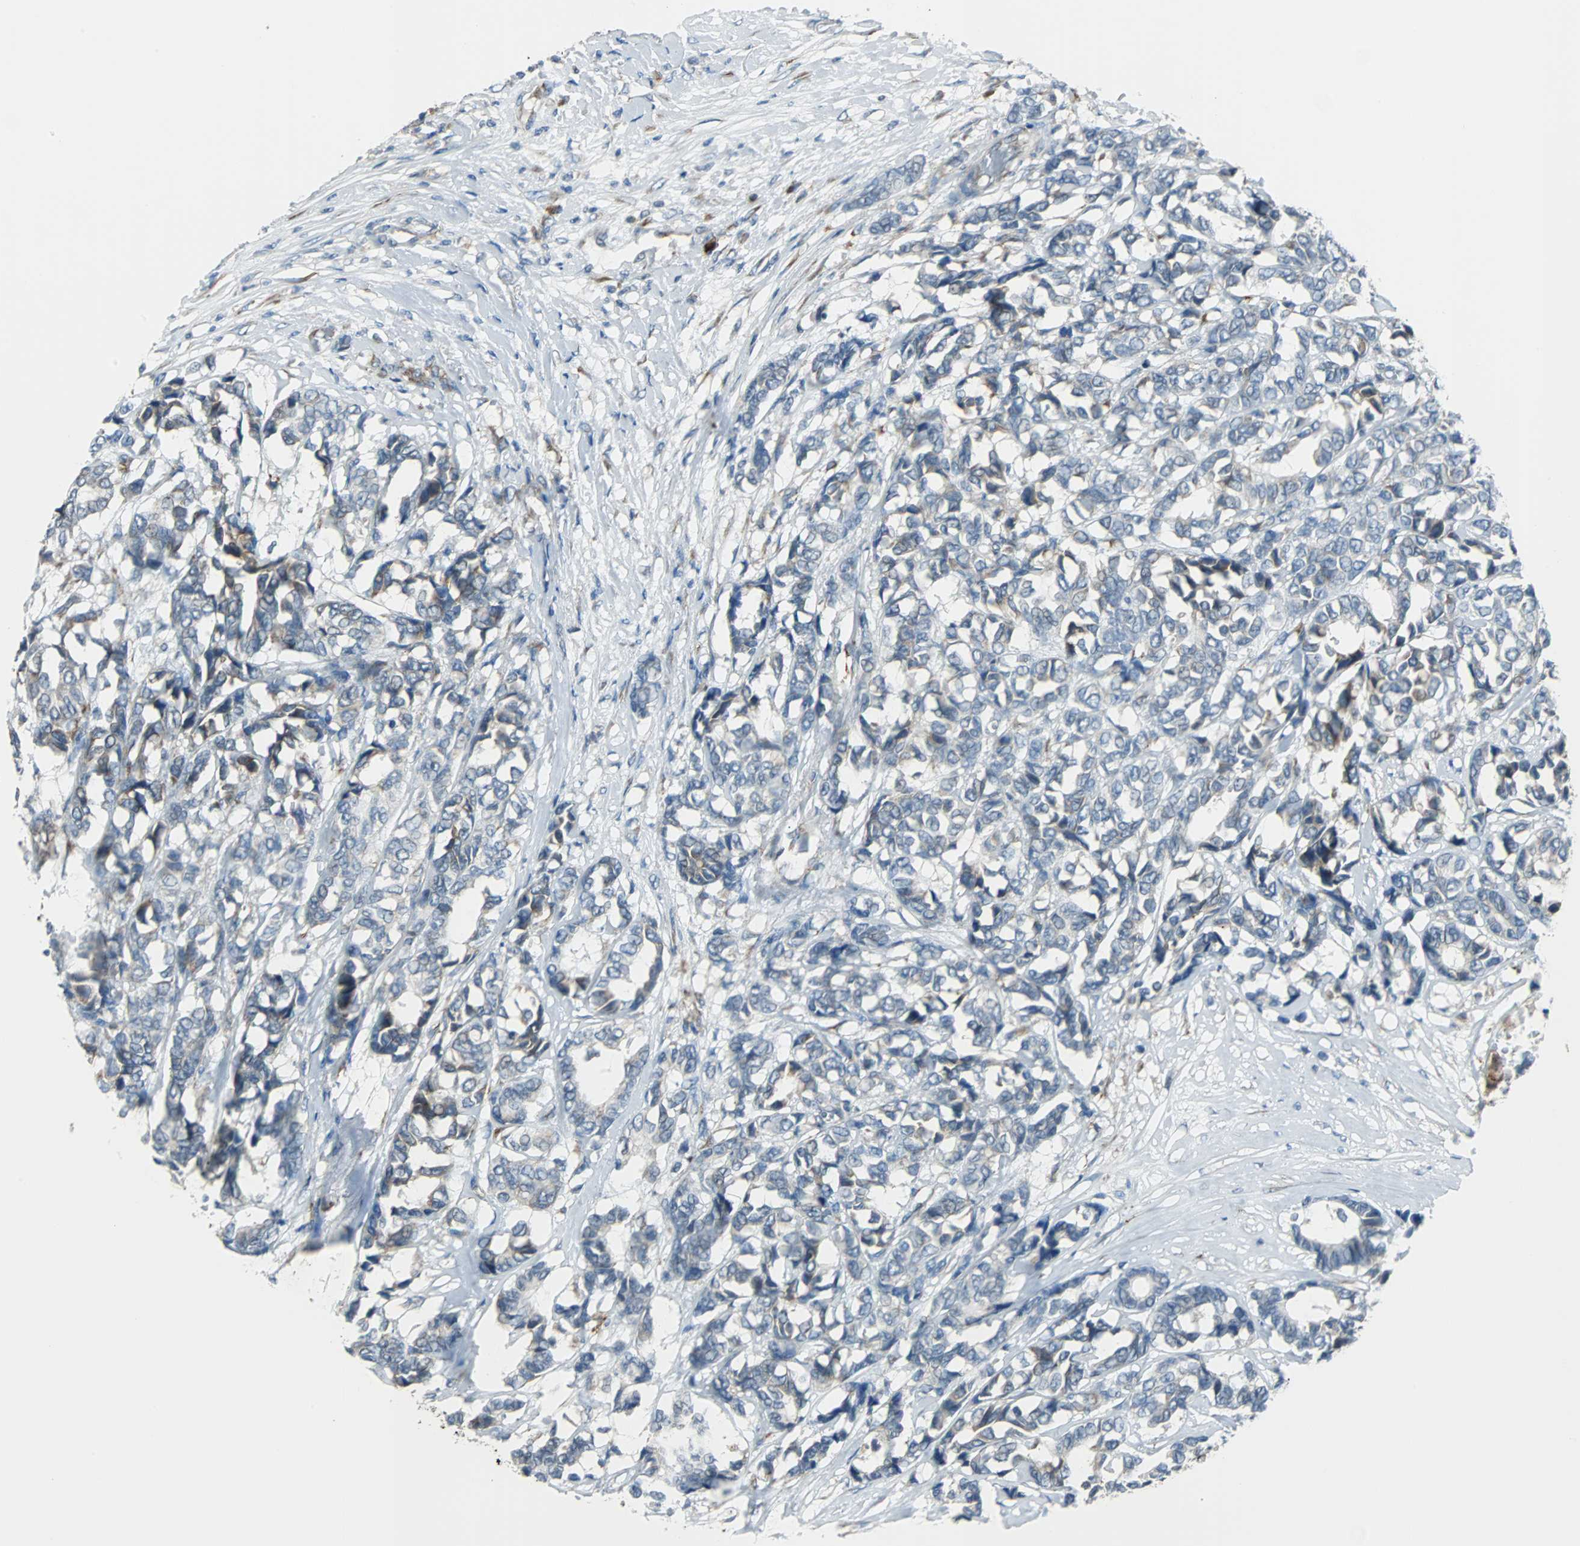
{"staining": {"intensity": "weak", "quantity": "<25%", "location": "cytoplasmic/membranous"}, "tissue": "breast cancer", "cell_type": "Tumor cells", "image_type": "cancer", "snomed": [{"axis": "morphology", "description": "Duct carcinoma"}, {"axis": "topography", "description": "Breast"}], "caption": "This is a image of immunohistochemistry staining of breast infiltrating ductal carcinoma, which shows no expression in tumor cells. (DAB (3,3'-diaminobenzidine) immunohistochemistry (IHC) with hematoxylin counter stain).", "gene": "PDIA4", "patient": {"sex": "female", "age": 87}}